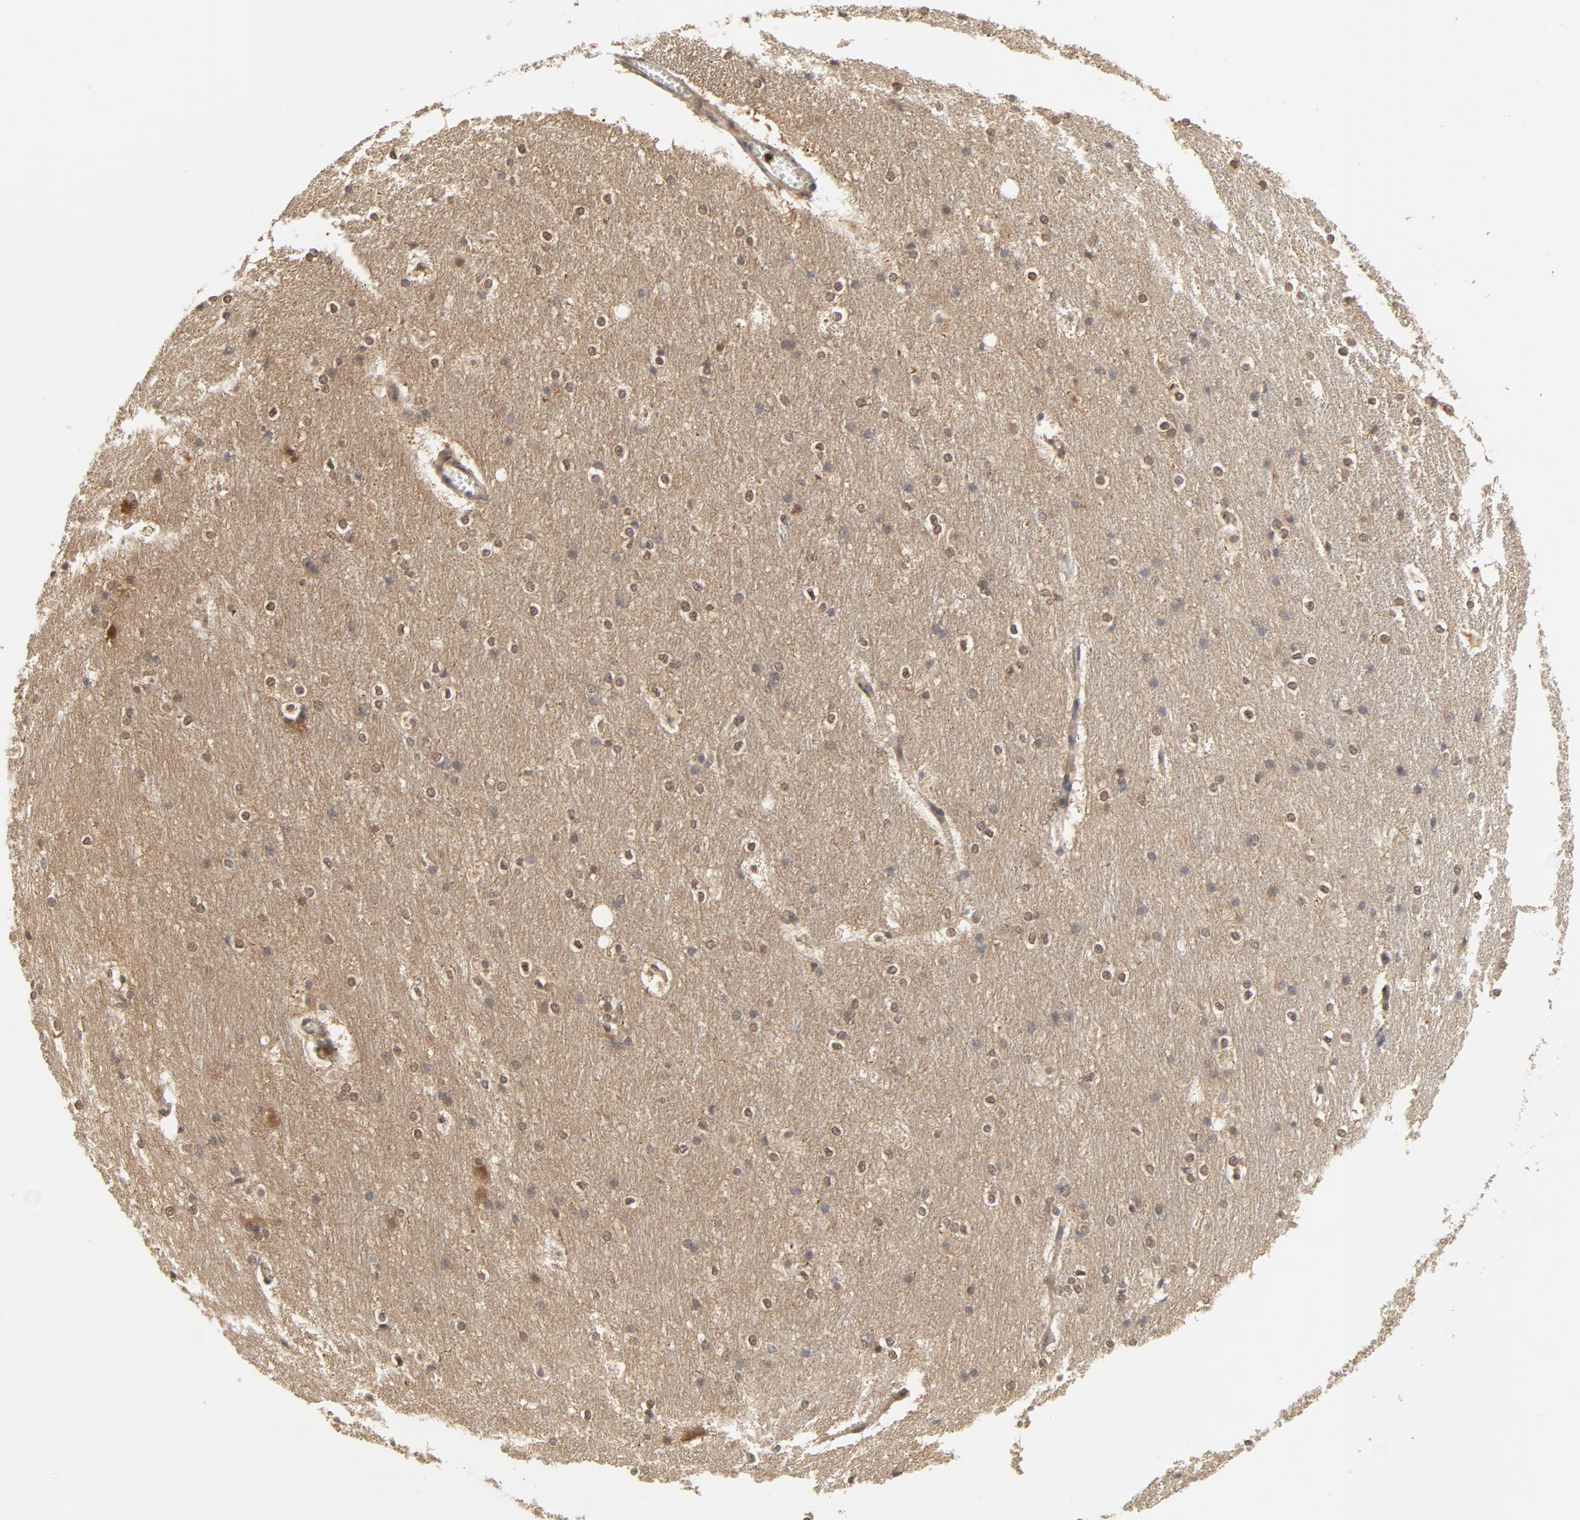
{"staining": {"intensity": "weak", "quantity": "25%-75%", "location": "cytoplasmic/membranous,nuclear"}, "tissue": "hippocampus", "cell_type": "Glial cells", "image_type": "normal", "snomed": [{"axis": "morphology", "description": "Normal tissue, NOS"}, {"axis": "topography", "description": "Hippocampus"}], "caption": "Weak cytoplasmic/membranous,nuclear expression for a protein is present in approximately 25%-75% of glial cells of unremarkable hippocampus using IHC.", "gene": "NEDD8", "patient": {"sex": "female", "age": 19}}